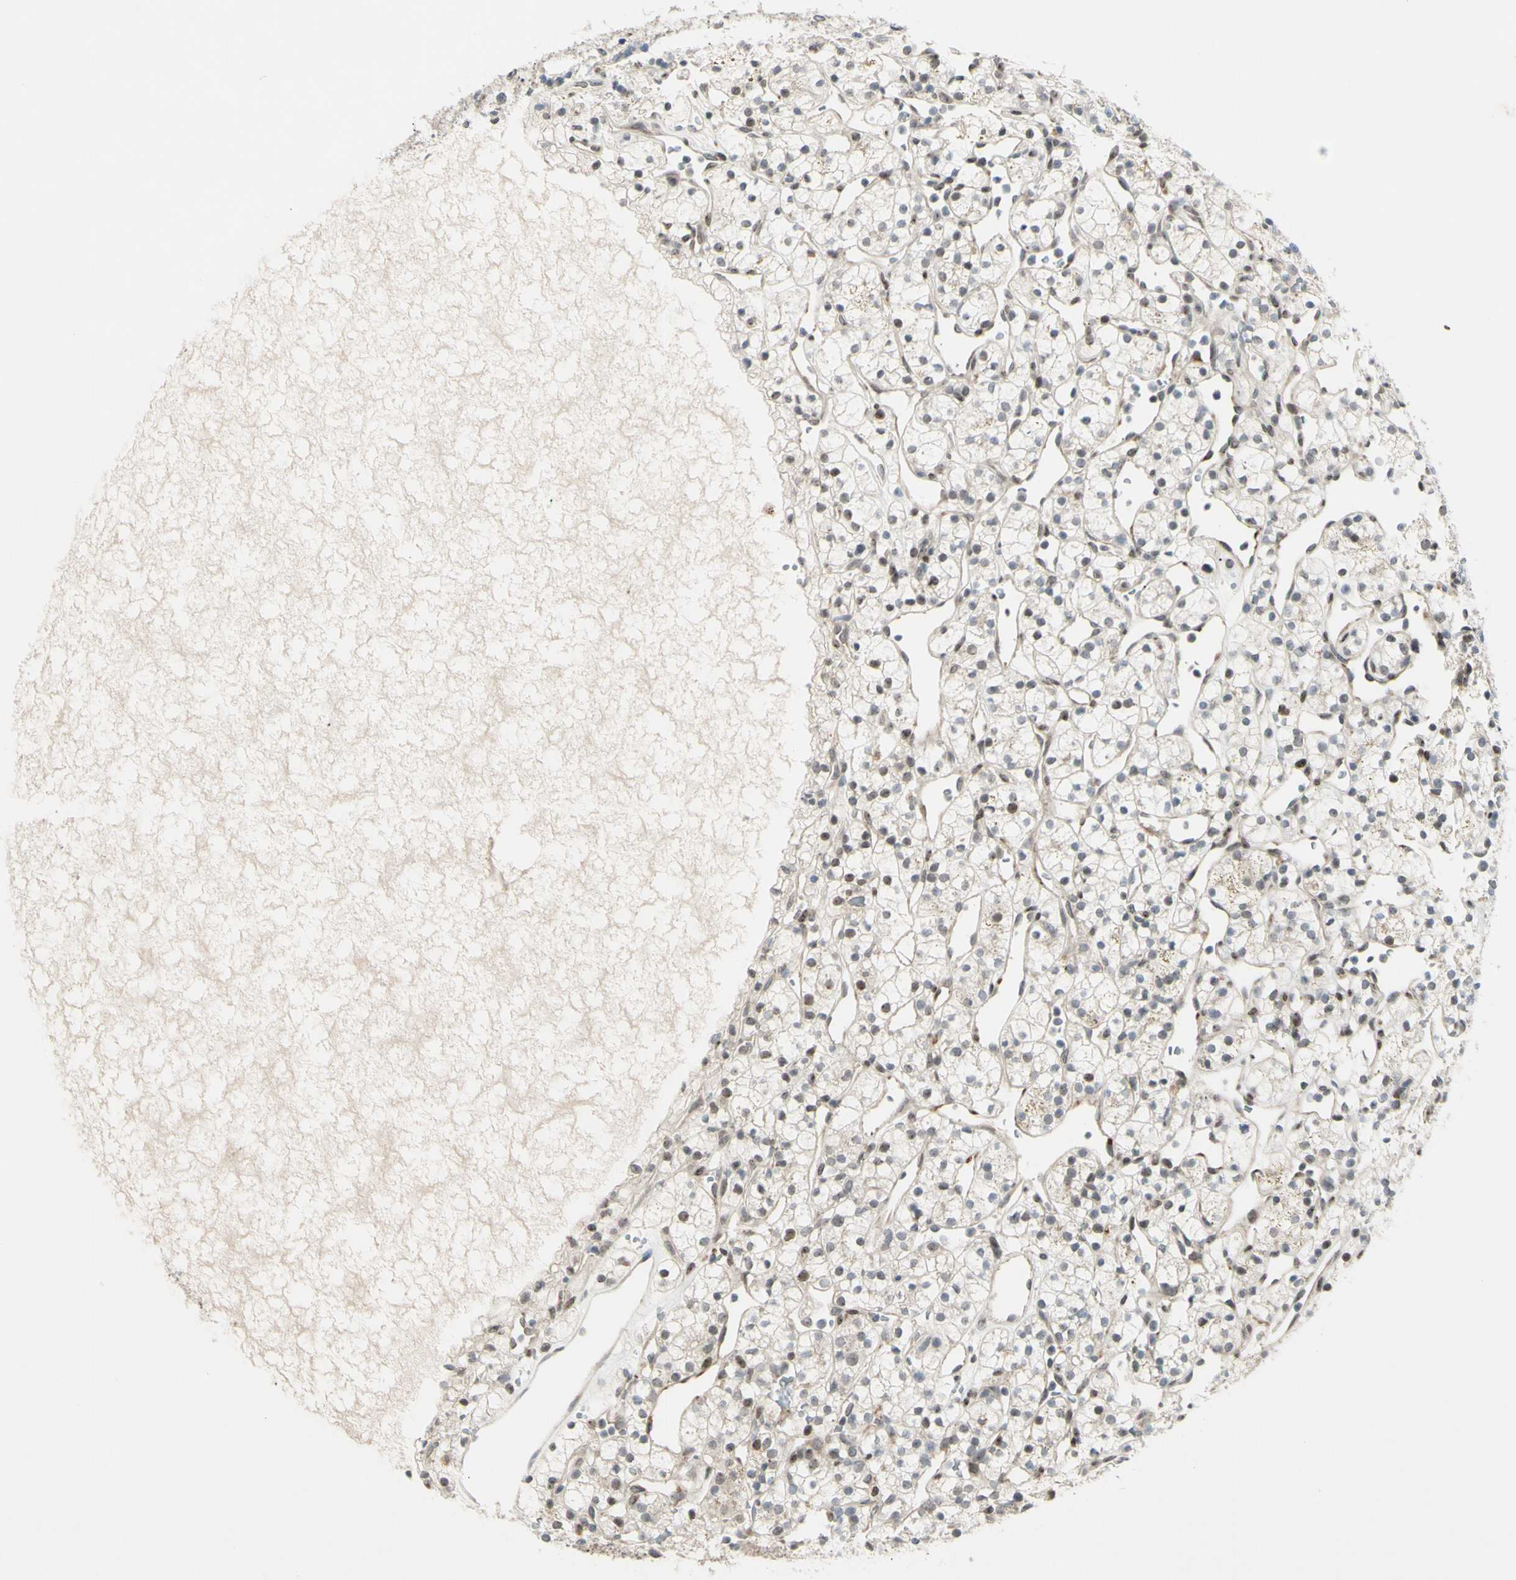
{"staining": {"intensity": "negative", "quantity": "none", "location": "none"}, "tissue": "renal cancer", "cell_type": "Tumor cells", "image_type": "cancer", "snomed": [{"axis": "morphology", "description": "Adenocarcinoma, NOS"}, {"axis": "topography", "description": "Kidney"}], "caption": "Protein analysis of adenocarcinoma (renal) displays no significant positivity in tumor cells.", "gene": "FGFR2", "patient": {"sex": "female", "age": 60}}